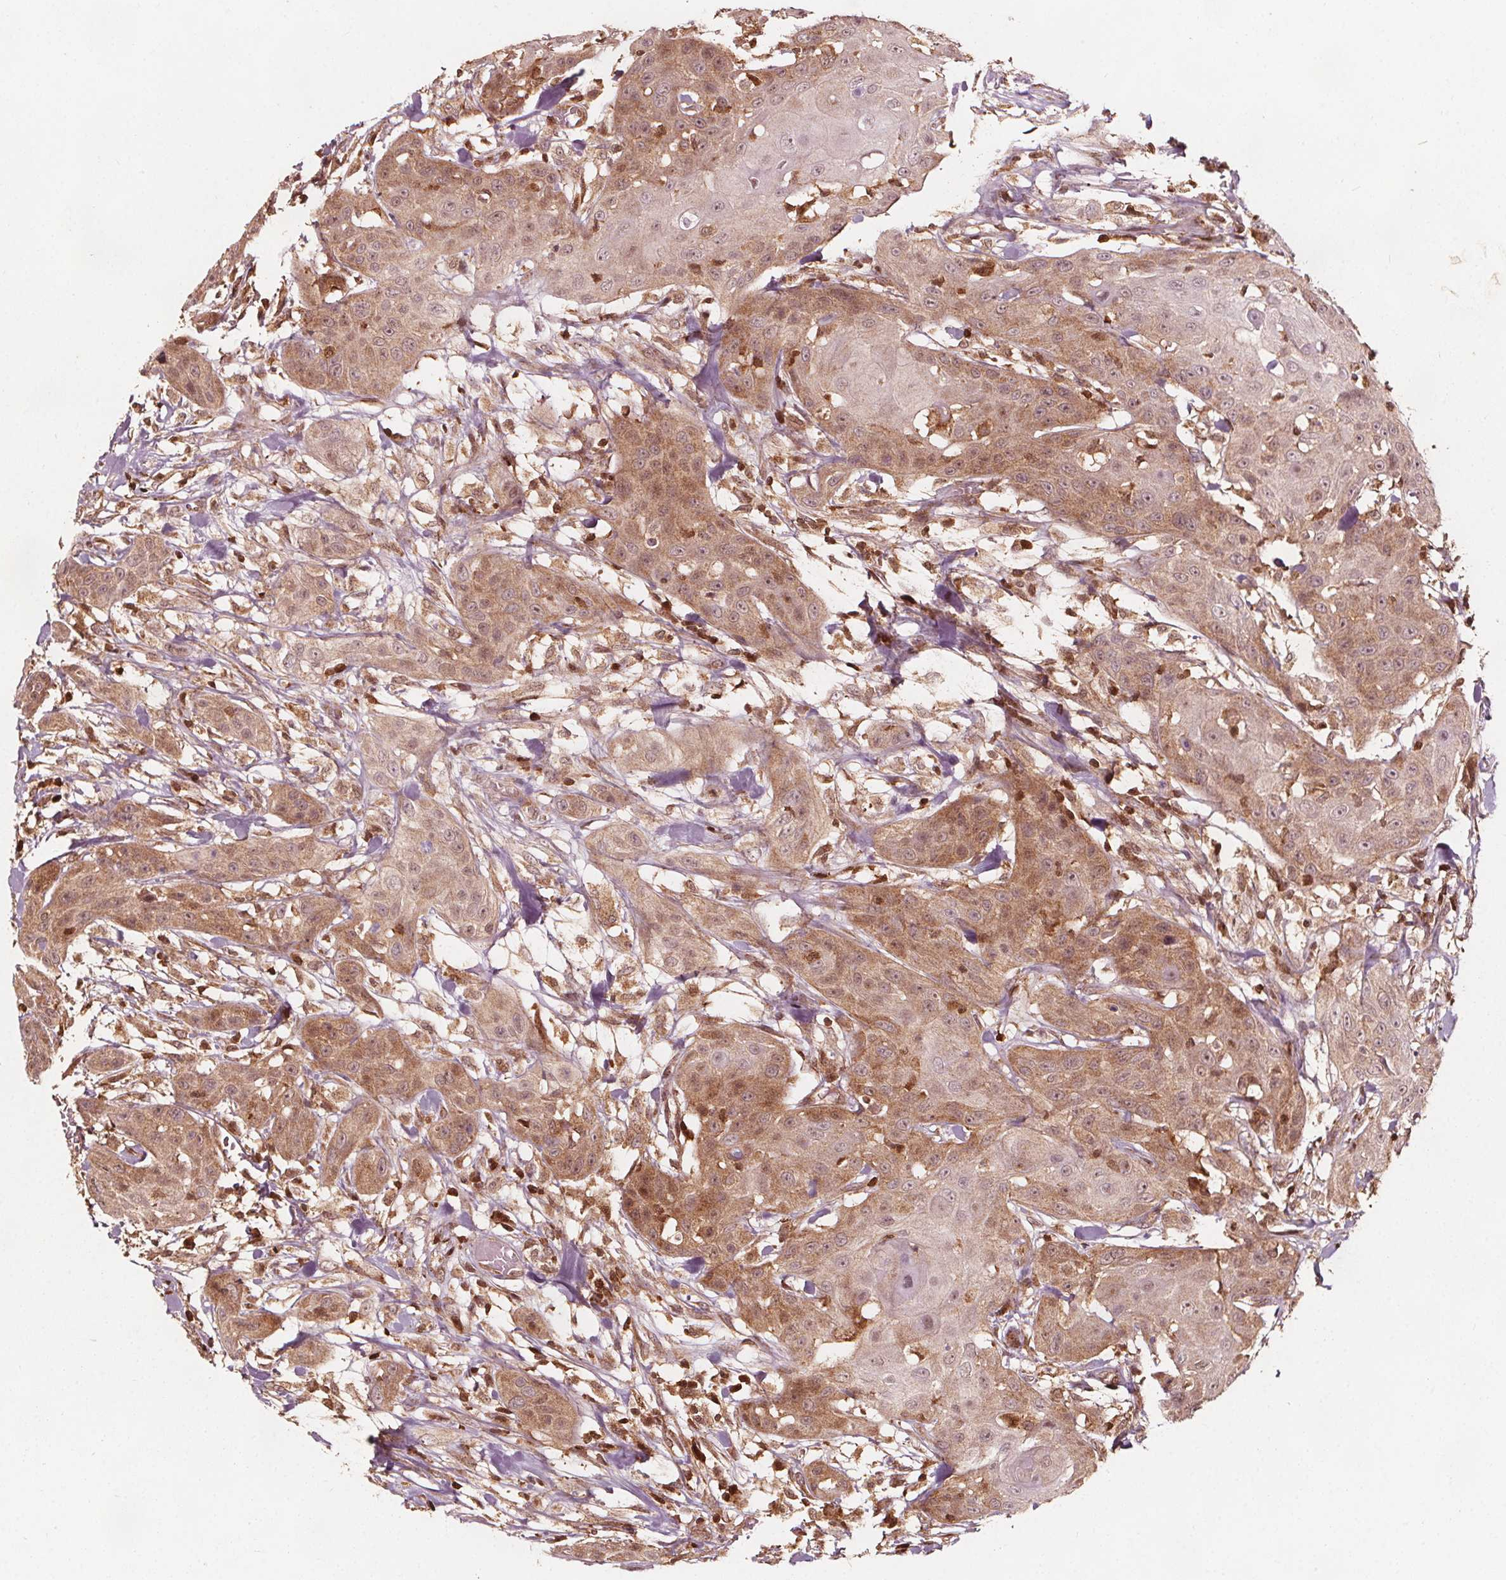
{"staining": {"intensity": "moderate", "quantity": ">75%", "location": "cytoplasmic/membranous,nuclear"}, "tissue": "head and neck cancer", "cell_type": "Tumor cells", "image_type": "cancer", "snomed": [{"axis": "morphology", "description": "Squamous cell carcinoma, NOS"}, {"axis": "topography", "description": "Oral tissue"}, {"axis": "topography", "description": "Head-Neck"}], "caption": "The histopathology image shows immunohistochemical staining of head and neck cancer. There is moderate cytoplasmic/membranous and nuclear staining is identified in about >75% of tumor cells.", "gene": "AIP", "patient": {"sex": "female", "age": 55}}